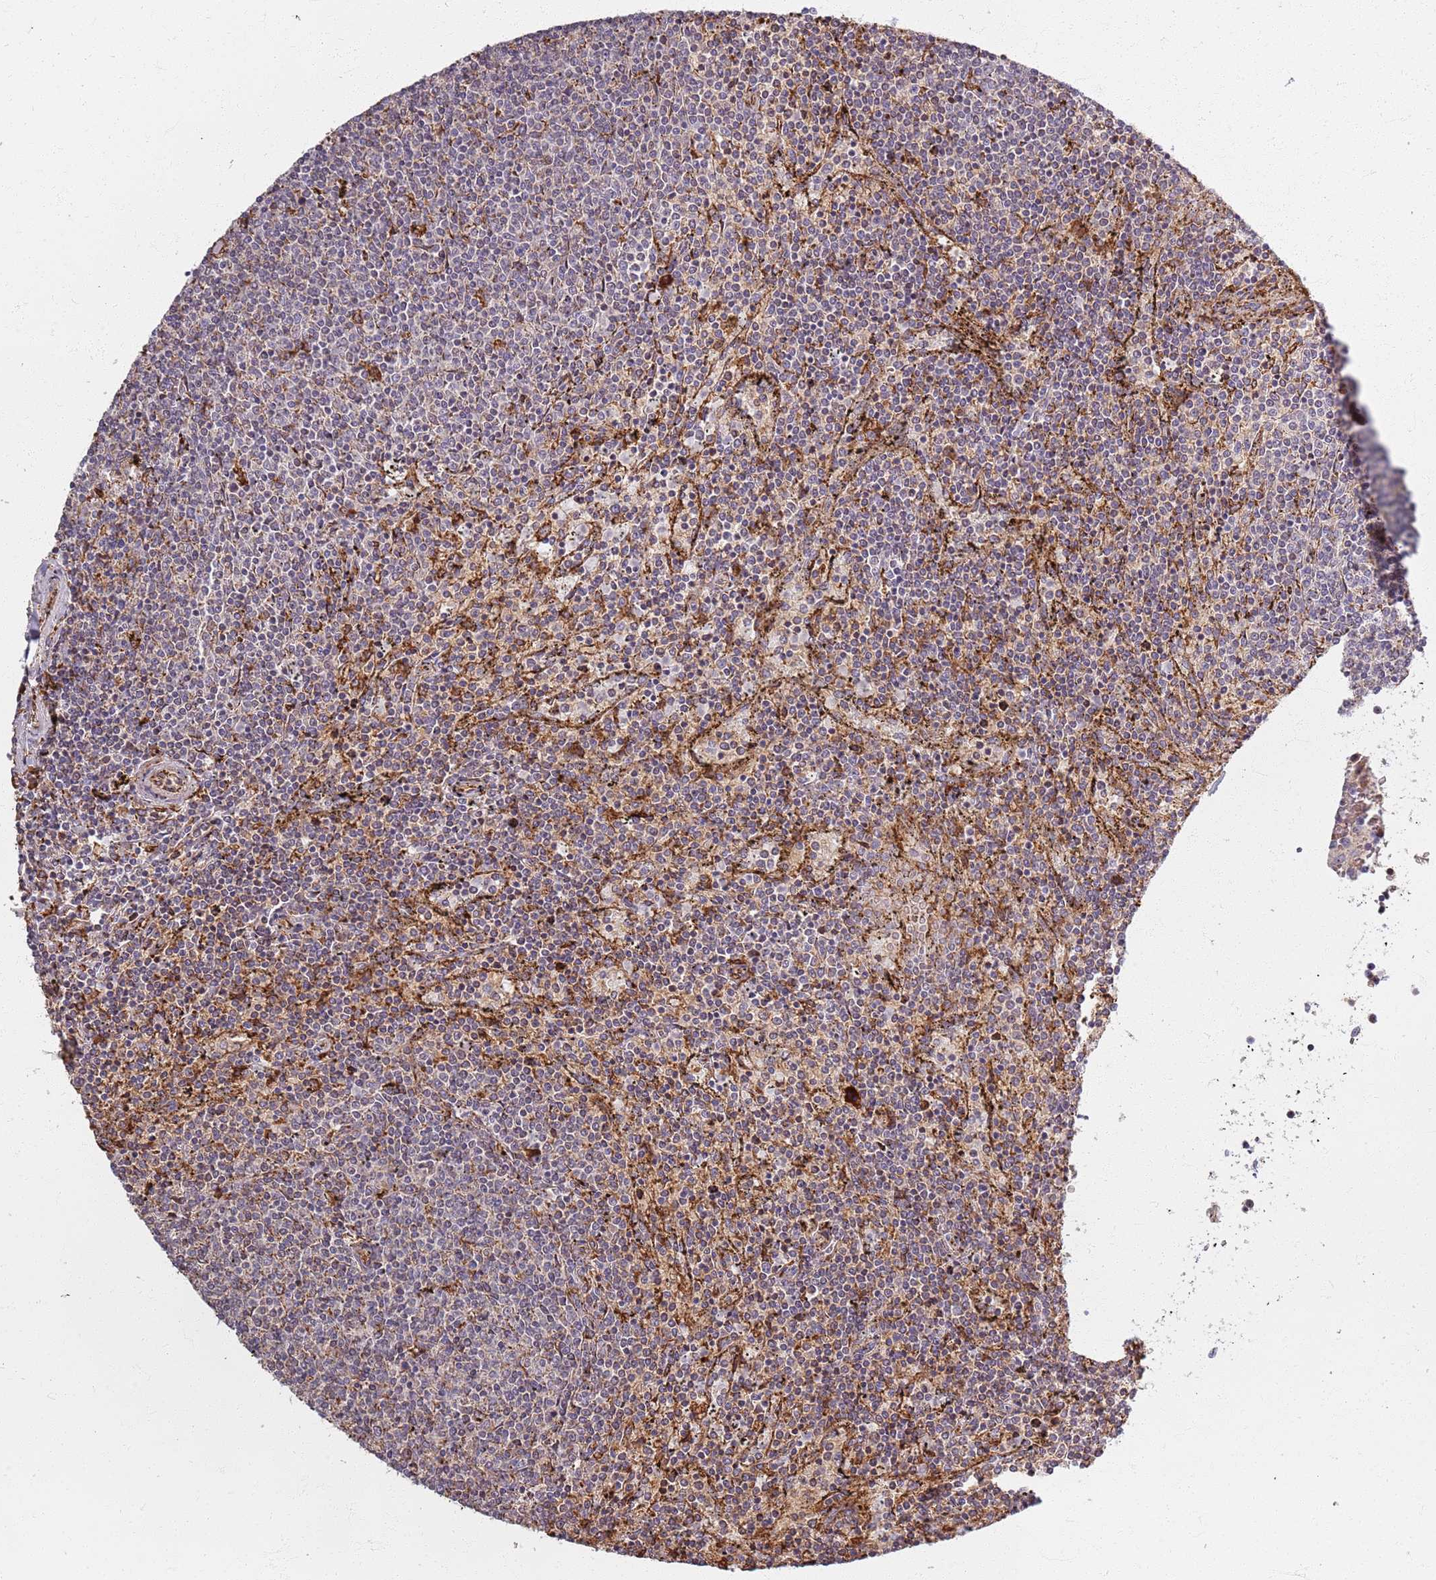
{"staining": {"intensity": "negative", "quantity": "none", "location": "none"}, "tissue": "lymphoma", "cell_type": "Tumor cells", "image_type": "cancer", "snomed": [{"axis": "morphology", "description": "Malignant lymphoma, non-Hodgkin's type, Low grade"}, {"axis": "topography", "description": "Spleen"}], "caption": "IHC of low-grade malignant lymphoma, non-Hodgkin's type demonstrates no expression in tumor cells. (DAB (3,3'-diaminobenzidine) immunohistochemistry, high magnification).", "gene": "KRI1", "patient": {"sex": "female", "age": 50}}